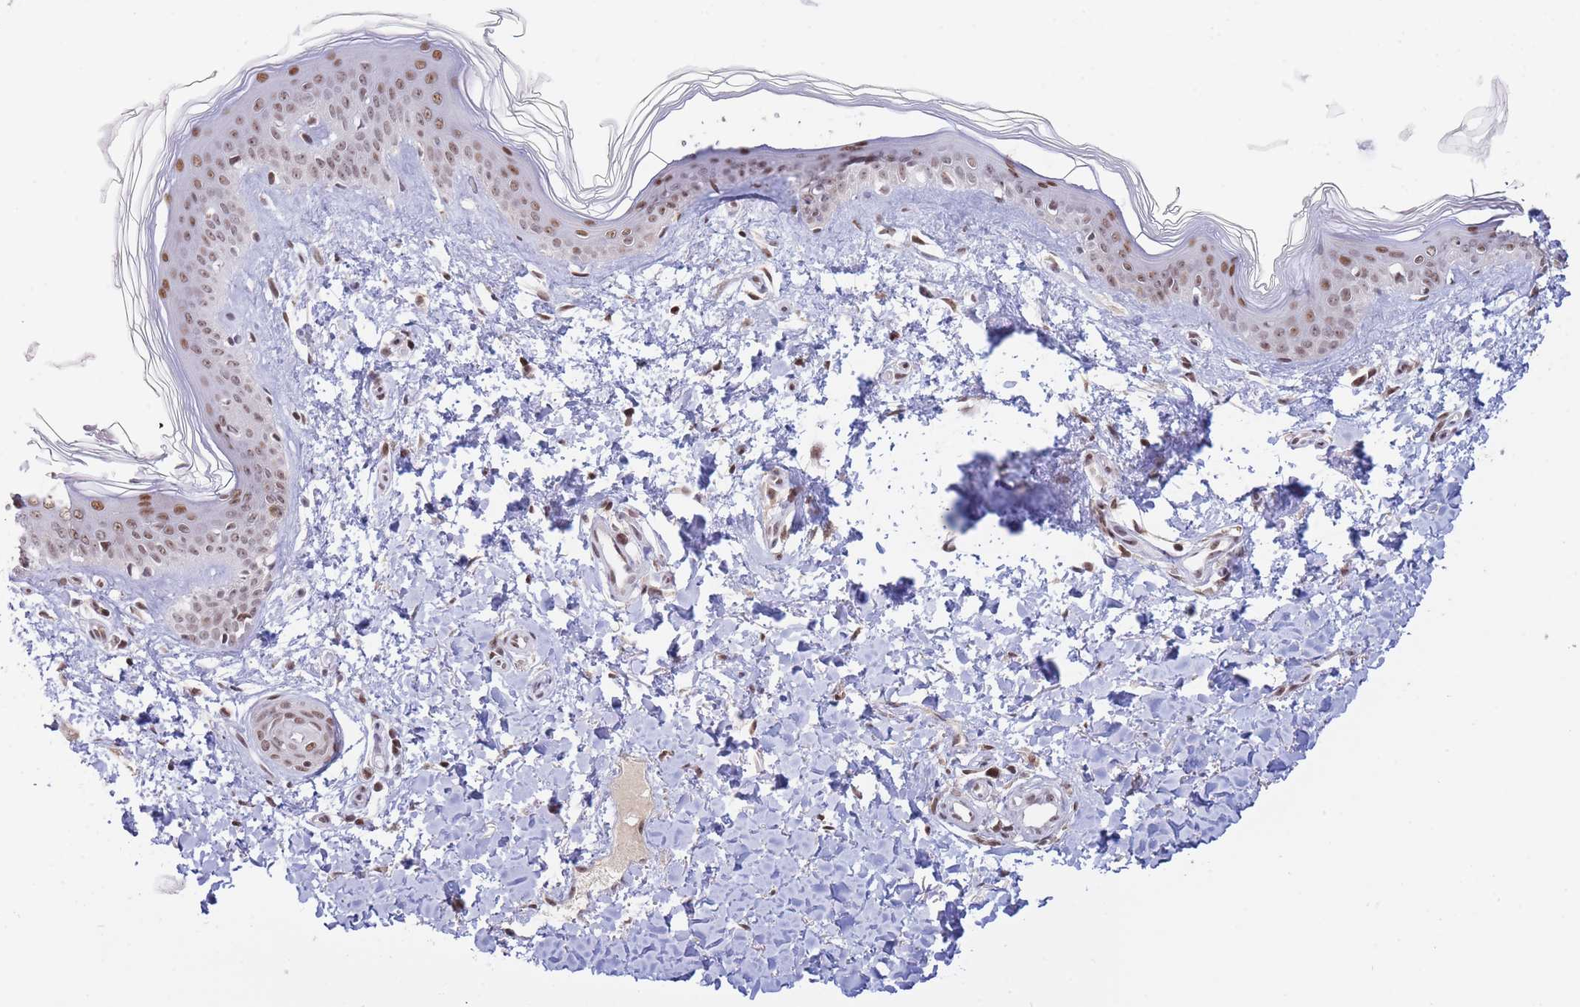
{"staining": {"intensity": "negative", "quantity": "none", "location": "none"}, "tissue": "skin", "cell_type": "Fibroblasts", "image_type": "normal", "snomed": [{"axis": "morphology", "description": "Normal tissue, NOS"}, {"axis": "topography", "description": "Skin"}], "caption": "Human skin stained for a protein using IHC shows no positivity in fibroblasts.", "gene": "TARBP2", "patient": {"sex": "female", "age": 41}}